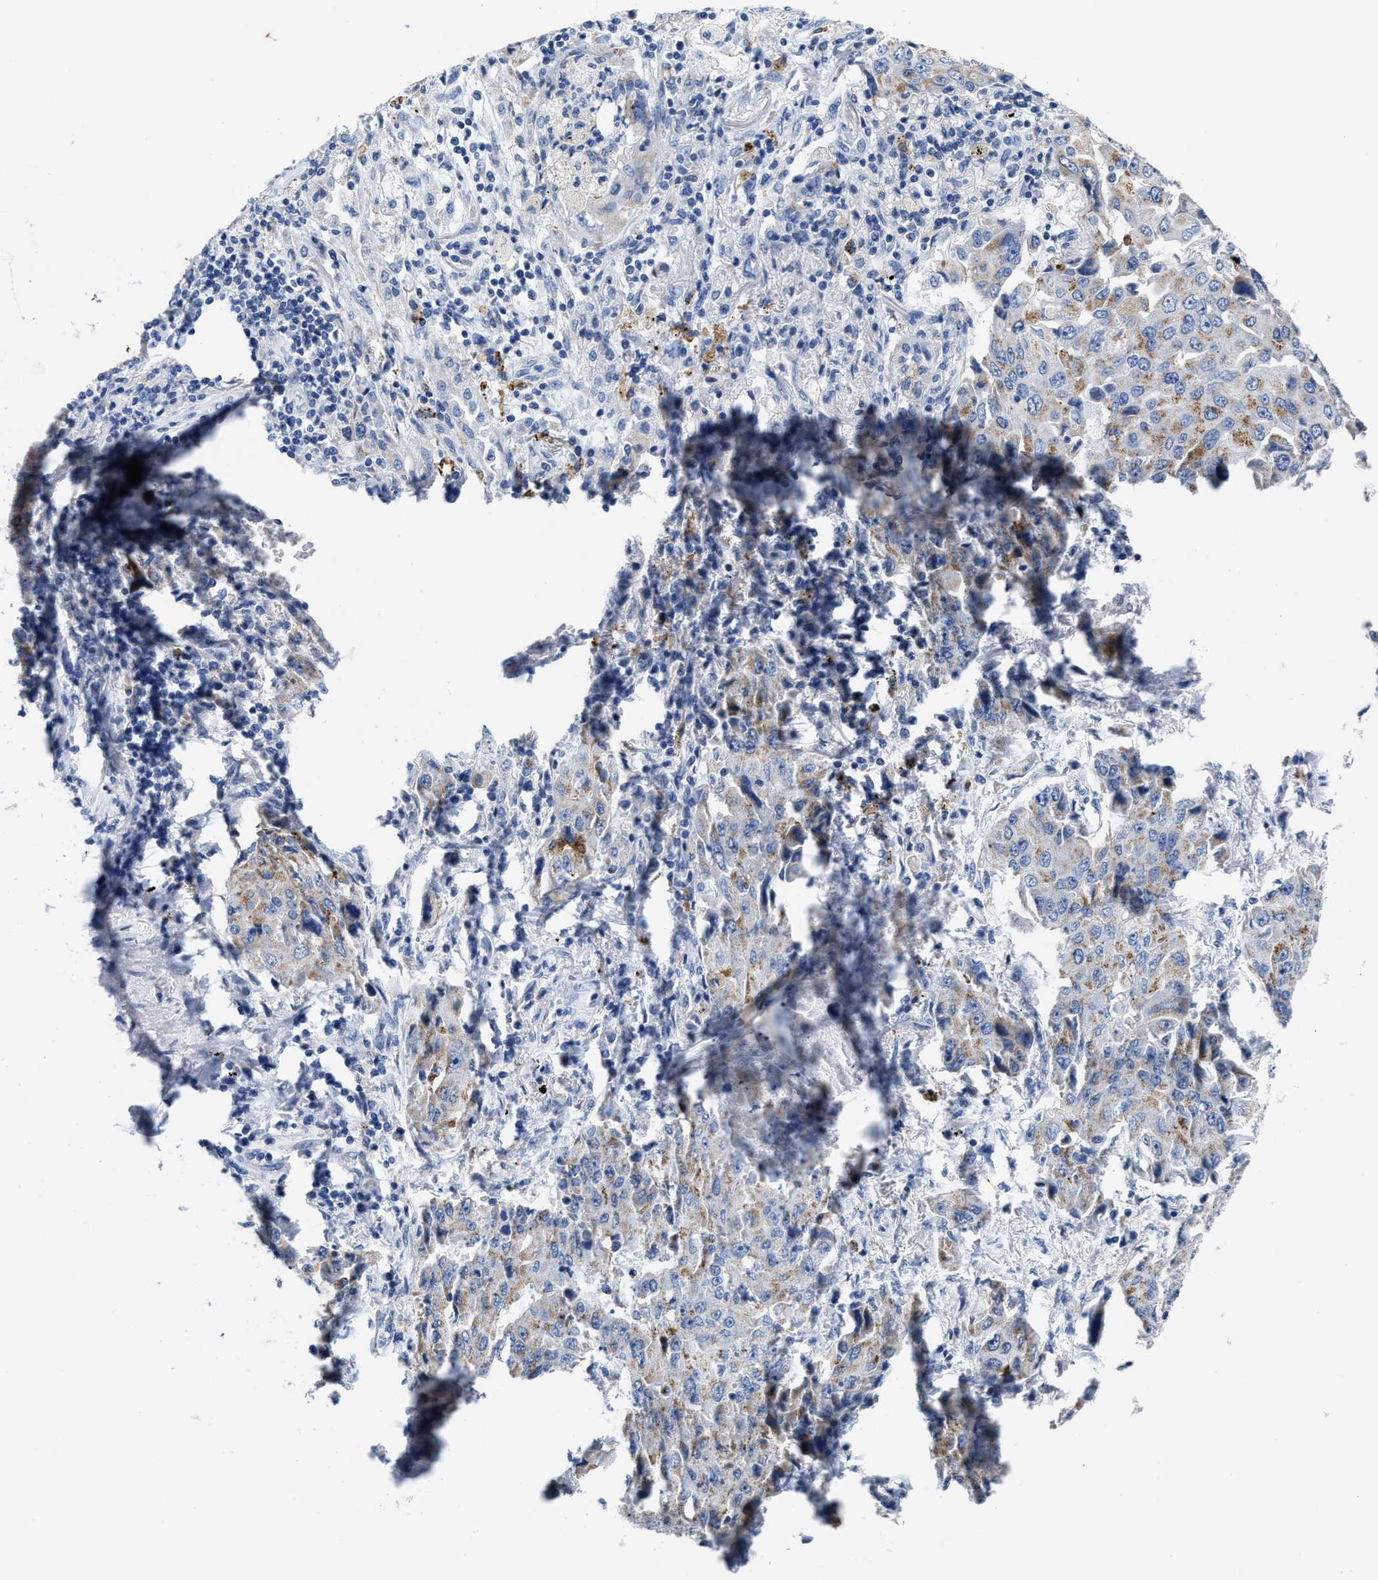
{"staining": {"intensity": "weak", "quantity": "<25%", "location": "cytoplasmic/membranous"}, "tissue": "lung cancer", "cell_type": "Tumor cells", "image_type": "cancer", "snomed": [{"axis": "morphology", "description": "Adenocarcinoma, NOS"}, {"axis": "topography", "description": "Lung"}], "caption": "This is a photomicrograph of IHC staining of adenocarcinoma (lung), which shows no staining in tumor cells.", "gene": "TBRG4", "patient": {"sex": "female", "age": 65}}